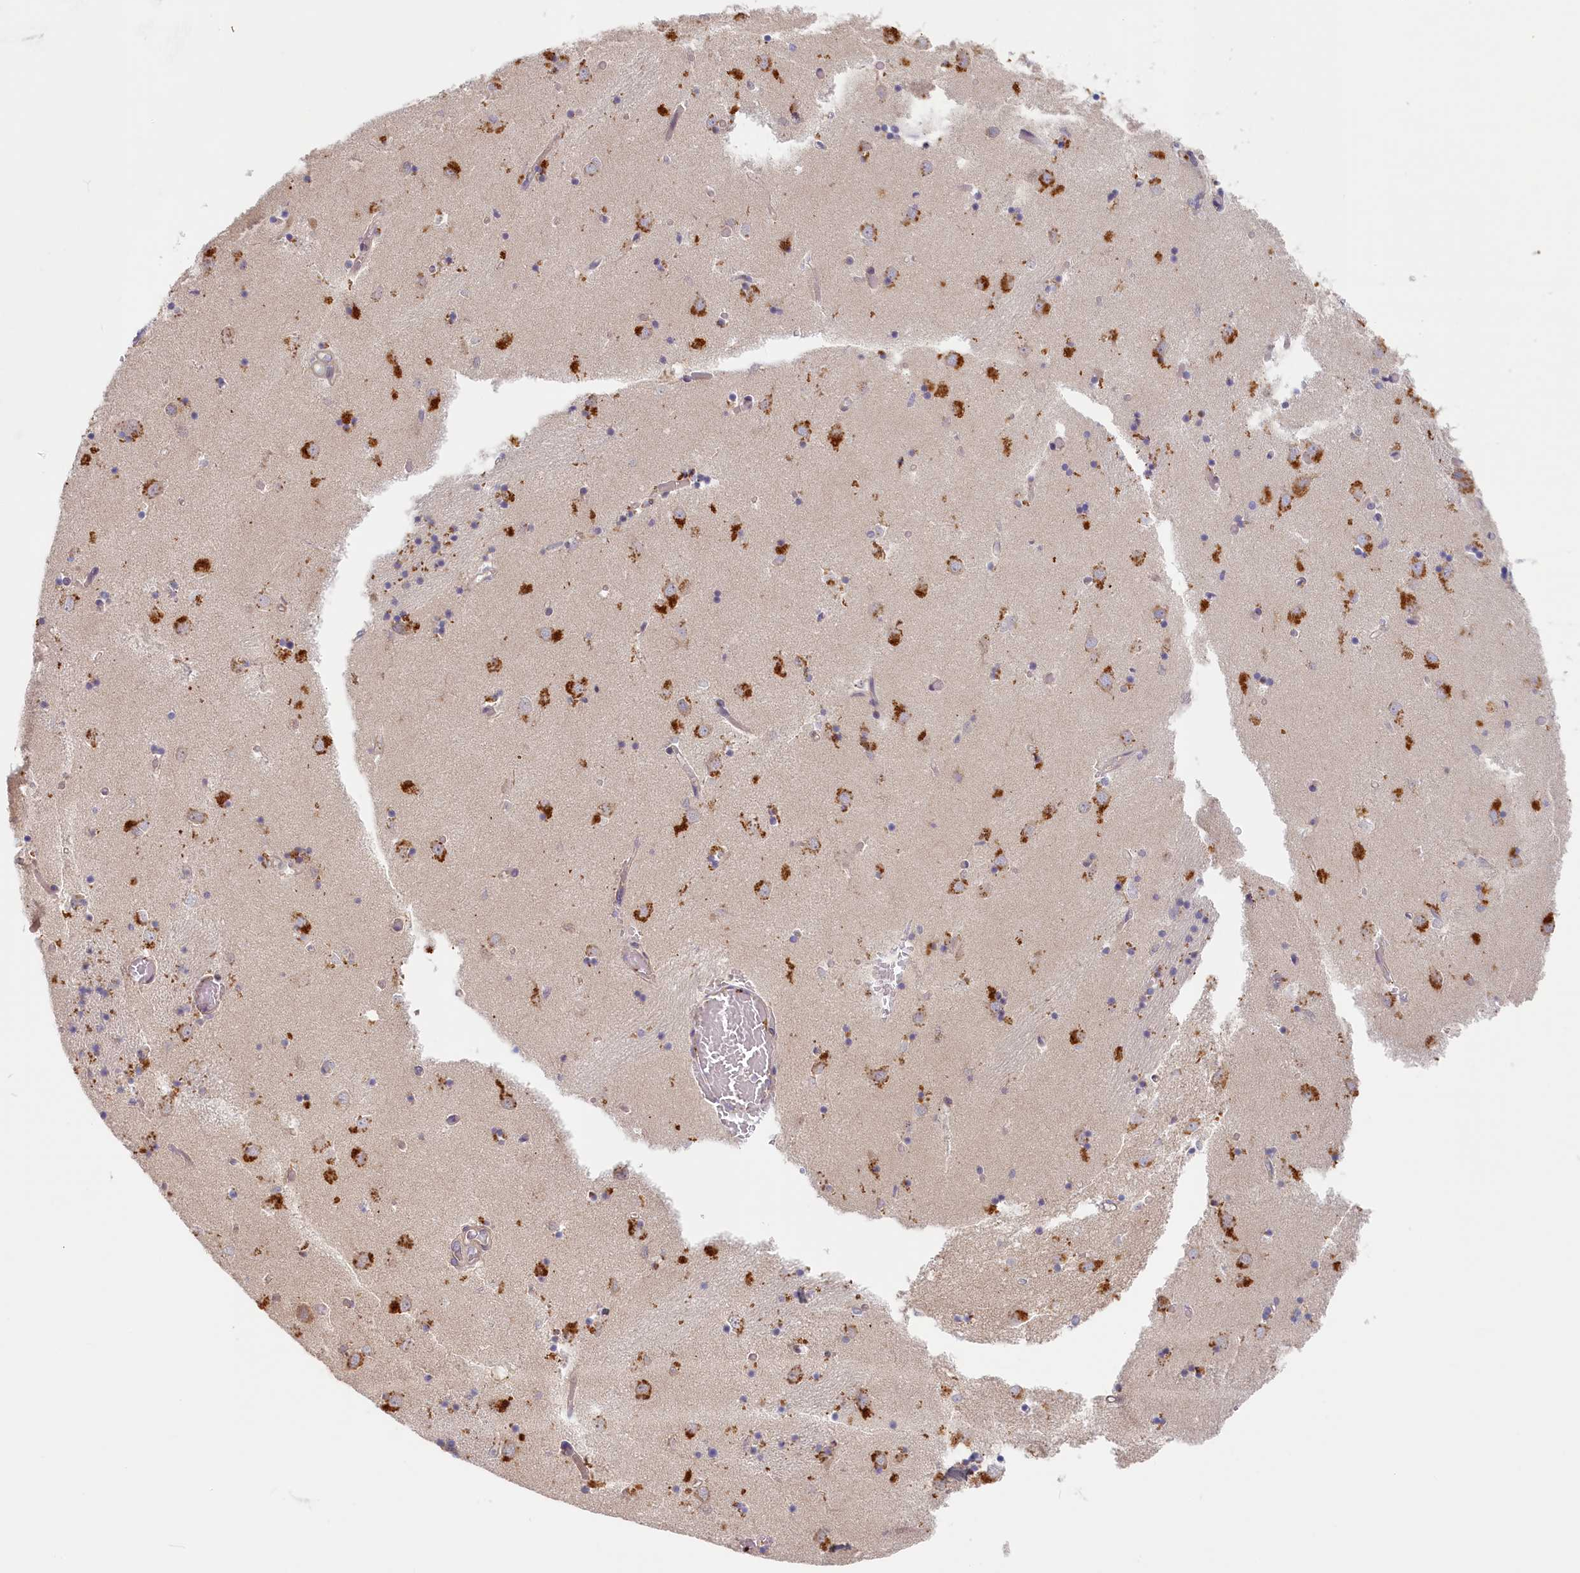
{"staining": {"intensity": "moderate", "quantity": "<25%", "location": "cytoplasmic/membranous"}, "tissue": "caudate", "cell_type": "Glial cells", "image_type": "normal", "snomed": [{"axis": "morphology", "description": "Normal tissue, NOS"}, {"axis": "topography", "description": "Lateral ventricle wall"}], "caption": "Moderate cytoplasmic/membranous positivity for a protein is present in approximately <25% of glial cells of benign caudate using immunohistochemistry.", "gene": "STX16", "patient": {"sex": "male", "age": 70}}